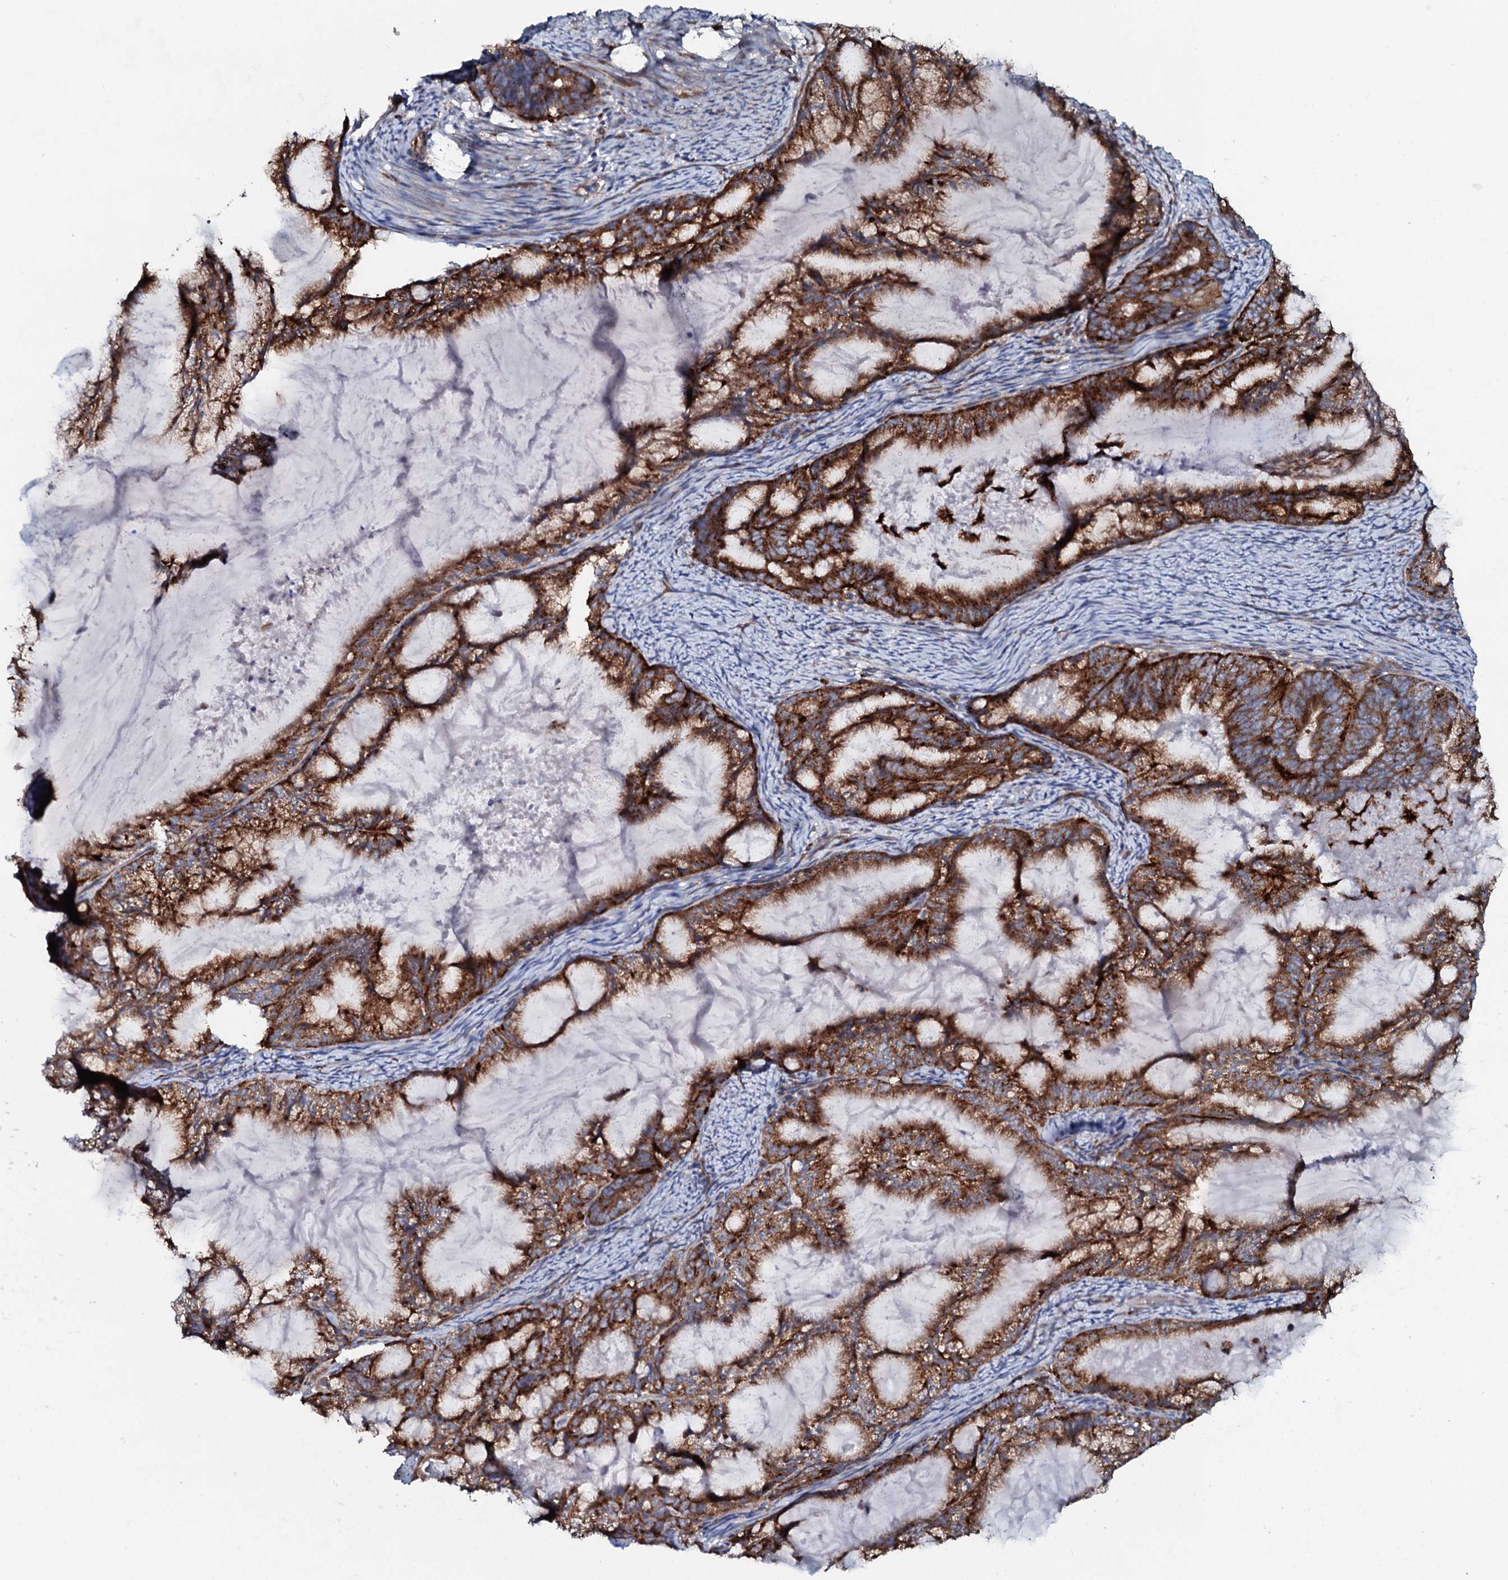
{"staining": {"intensity": "moderate", "quantity": ">75%", "location": "cytoplasmic/membranous"}, "tissue": "endometrial cancer", "cell_type": "Tumor cells", "image_type": "cancer", "snomed": [{"axis": "morphology", "description": "Adenocarcinoma, NOS"}, {"axis": "topography", "description": "Endometrium"}], "caption": "This histopathology image demonstrates adenocarcinoma (endometrial) stained with immunohistochemistry (IHC) to label a protein in brown. The cytoplasmic/membranous of tumor cells show moderate positivity for the protein. Nuclei are counter-stained blue.", "gene": "P2RX4", "patient": {"sex": "female", "age": 86}}